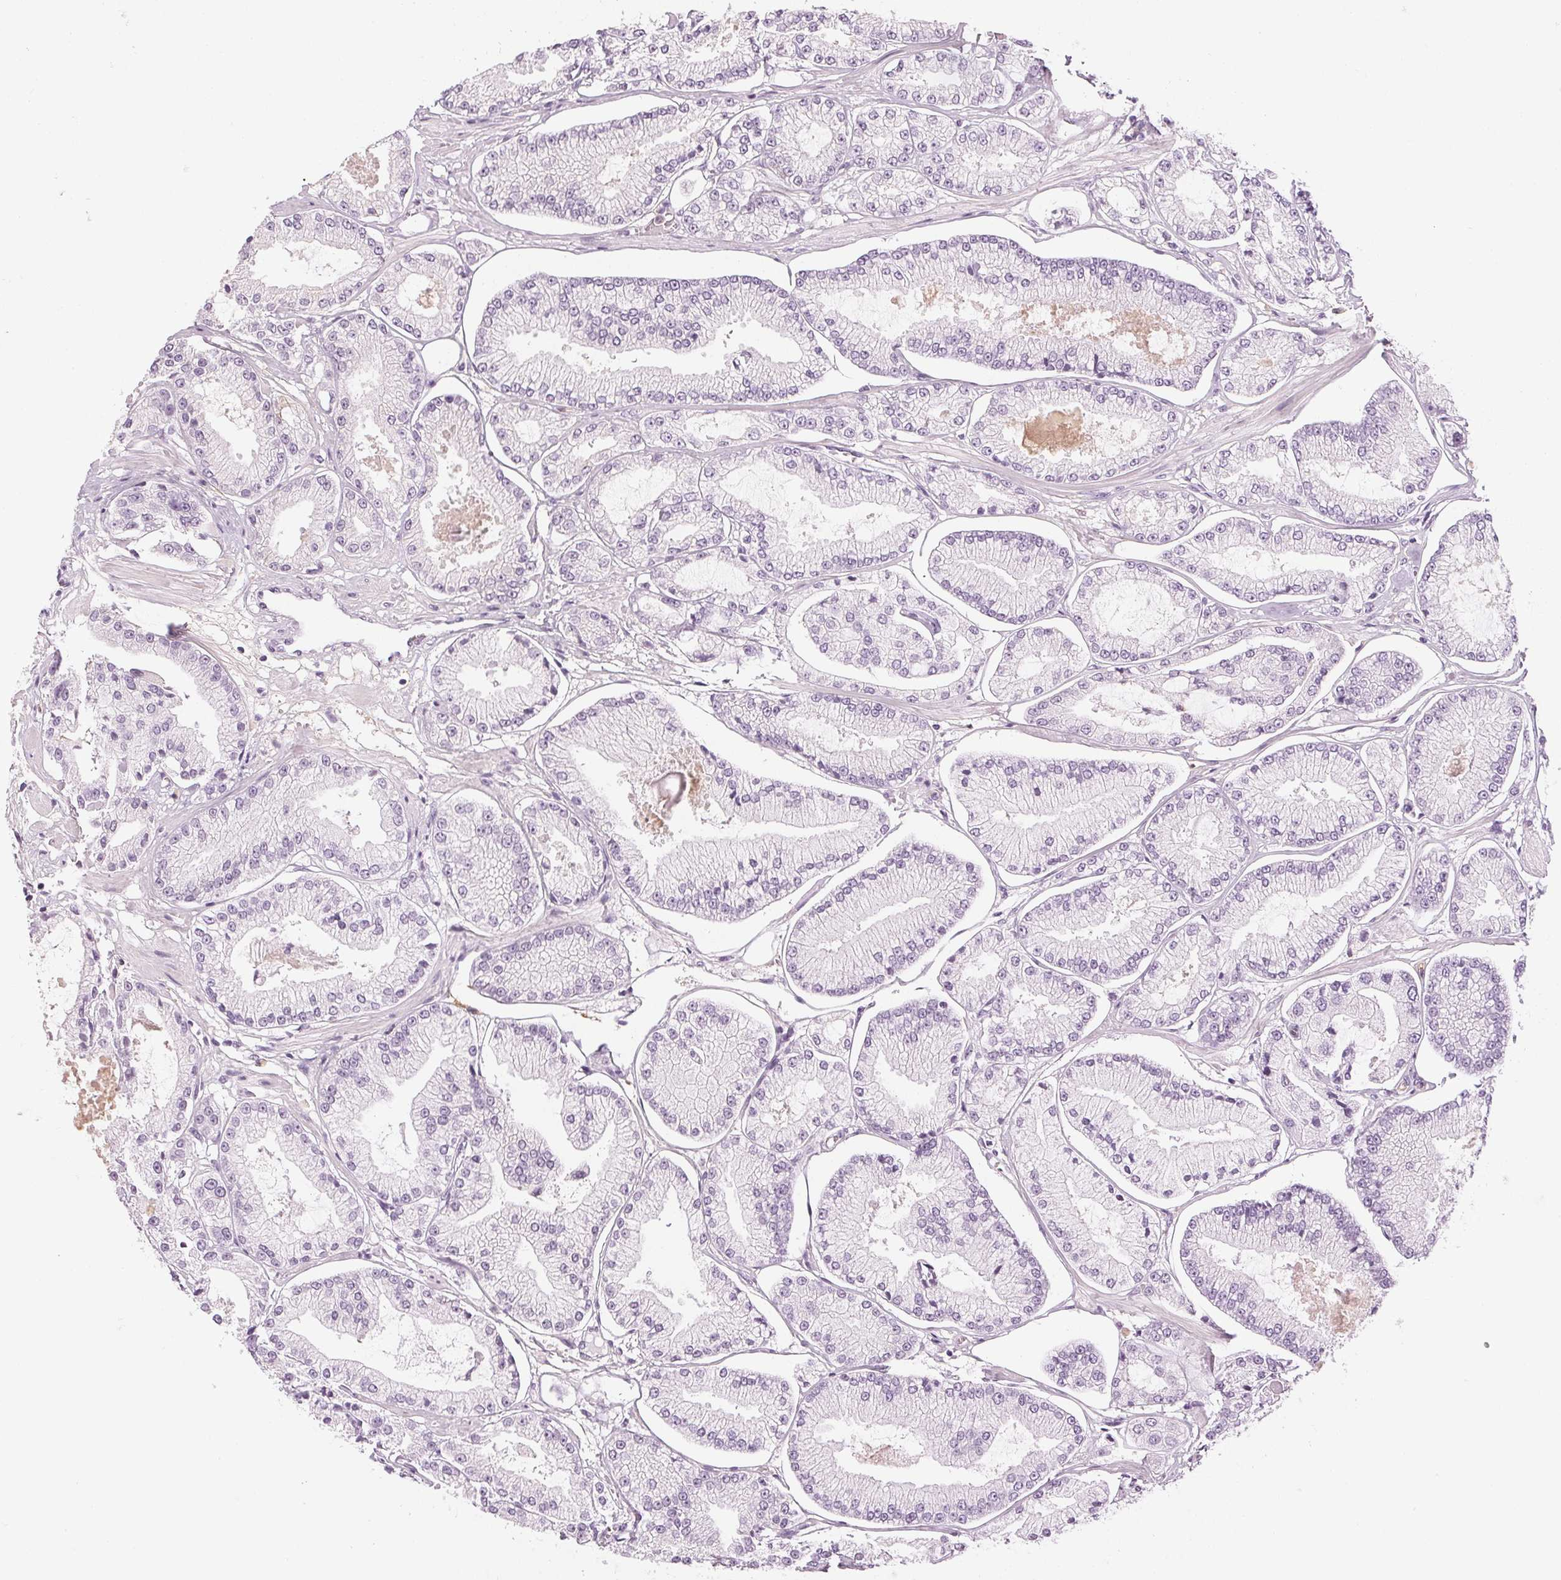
{"staining": {"intensity": "negative", "quantity": "none", "location": "none"}, "tissue": "prostate cancer", "cell_type": "Tumor cells", "image_type": "cancer", "snomed": [{"axis": "morphology", "description": "Adenocarcinoma, Low grade"}, {"axis": "topography", "description": "Prostate"}], "caption": "IHC histopathology image of neoplastic tissue: prostate cancer stained with DAB (3,3'-diaminobenzidine) exhibits no significant protein expression in tumor cells. The staining is performed using DAB (3,3'-diaminobenzidine) brown chromogen with nuclei counter-stained in using hematoxylin.", "gene": "AIF1L", "patient": {"sex": "male", "age": 55}}